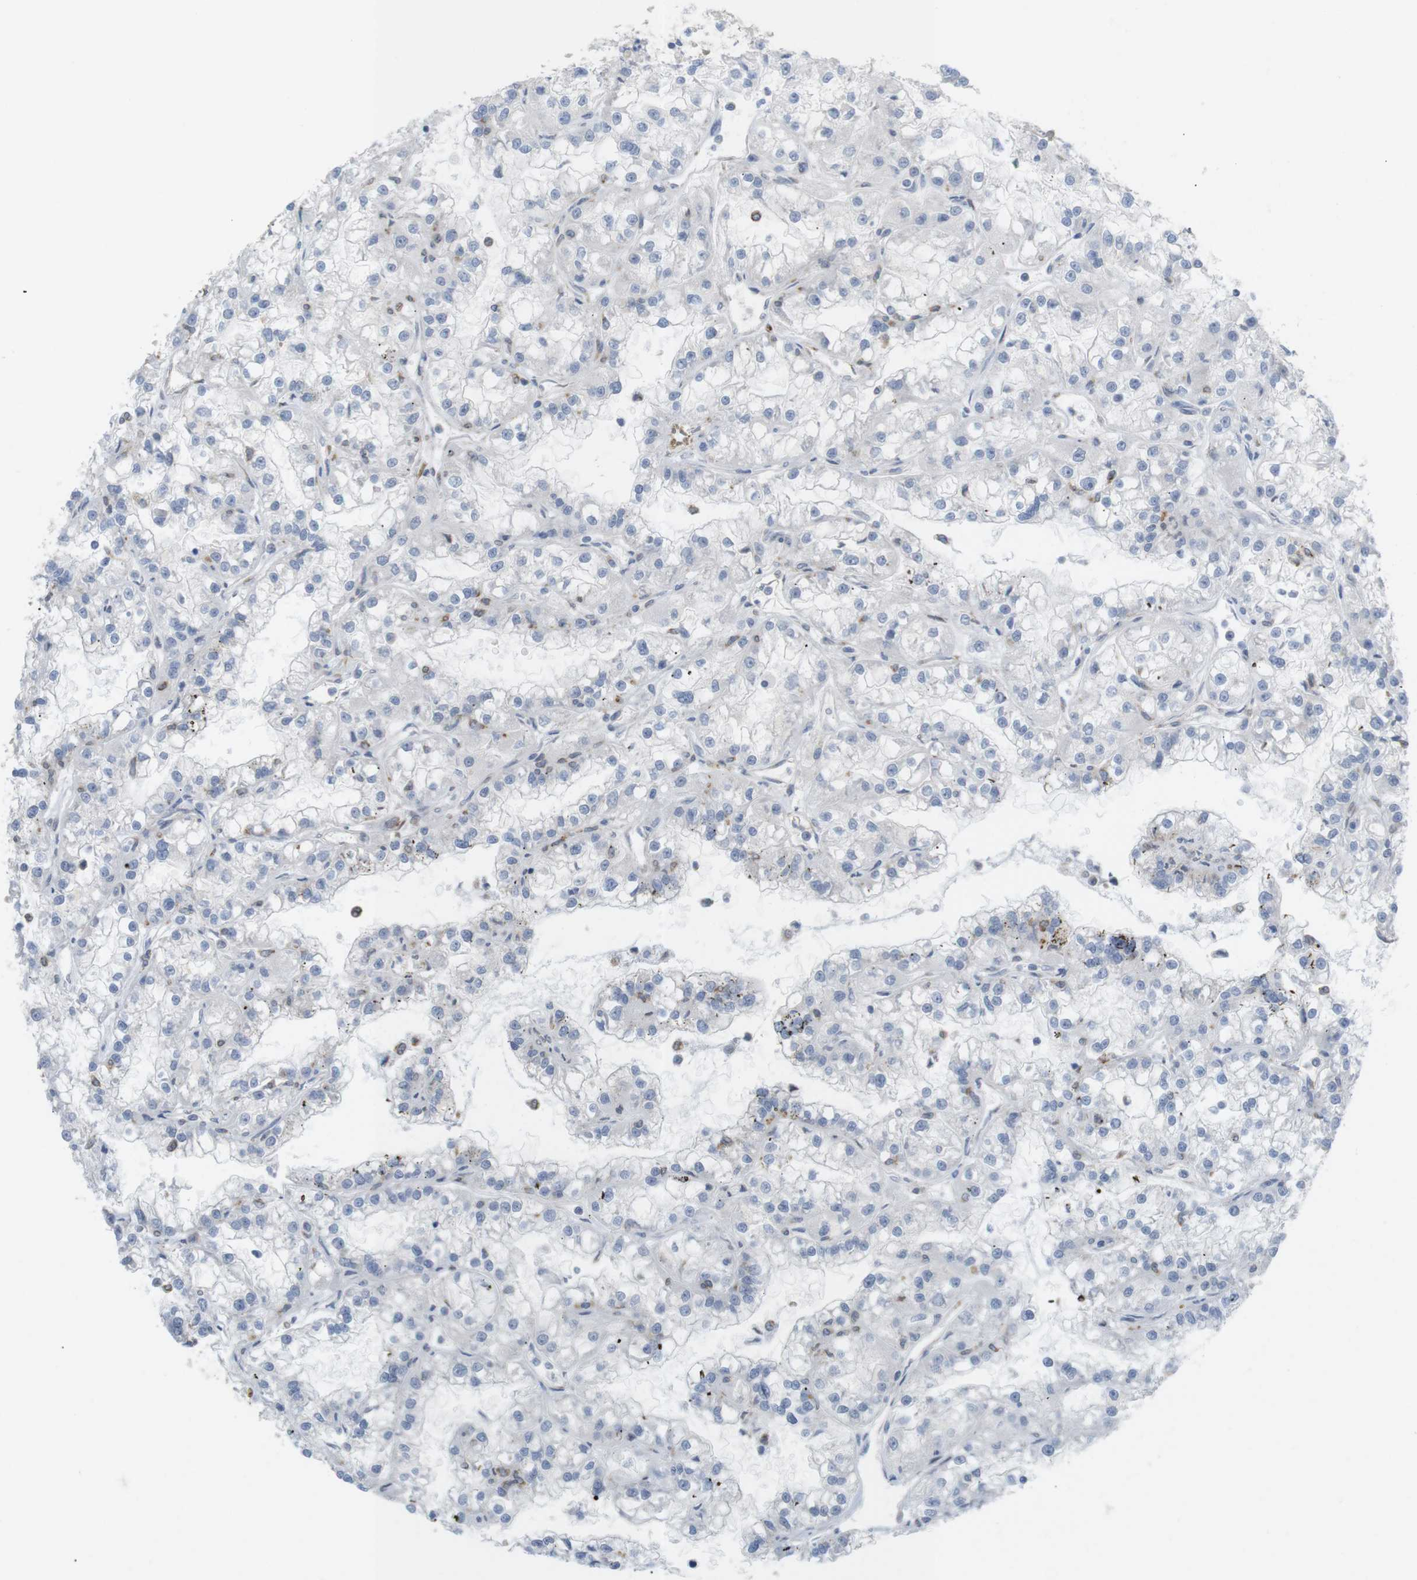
{"staining": {"intensity": "negative", "quantity": "none", "location": "none"}, "tissue": "renal cancer", "cell_type": "Tumor cells", "image_type": "cancer", "snomed": [{"axis": "morphology", "description": "Adenocarcinoma, NOS"}, {"axis": "topography", "description": "Kidney"}], "caption": "This is an immunohistochemistry (IHC) image of renal cancer (adenocarcinoma). There is no expression in tumor cells.", "gene": "ITPR1", "patient": {"sex": "female", "age": 52}}